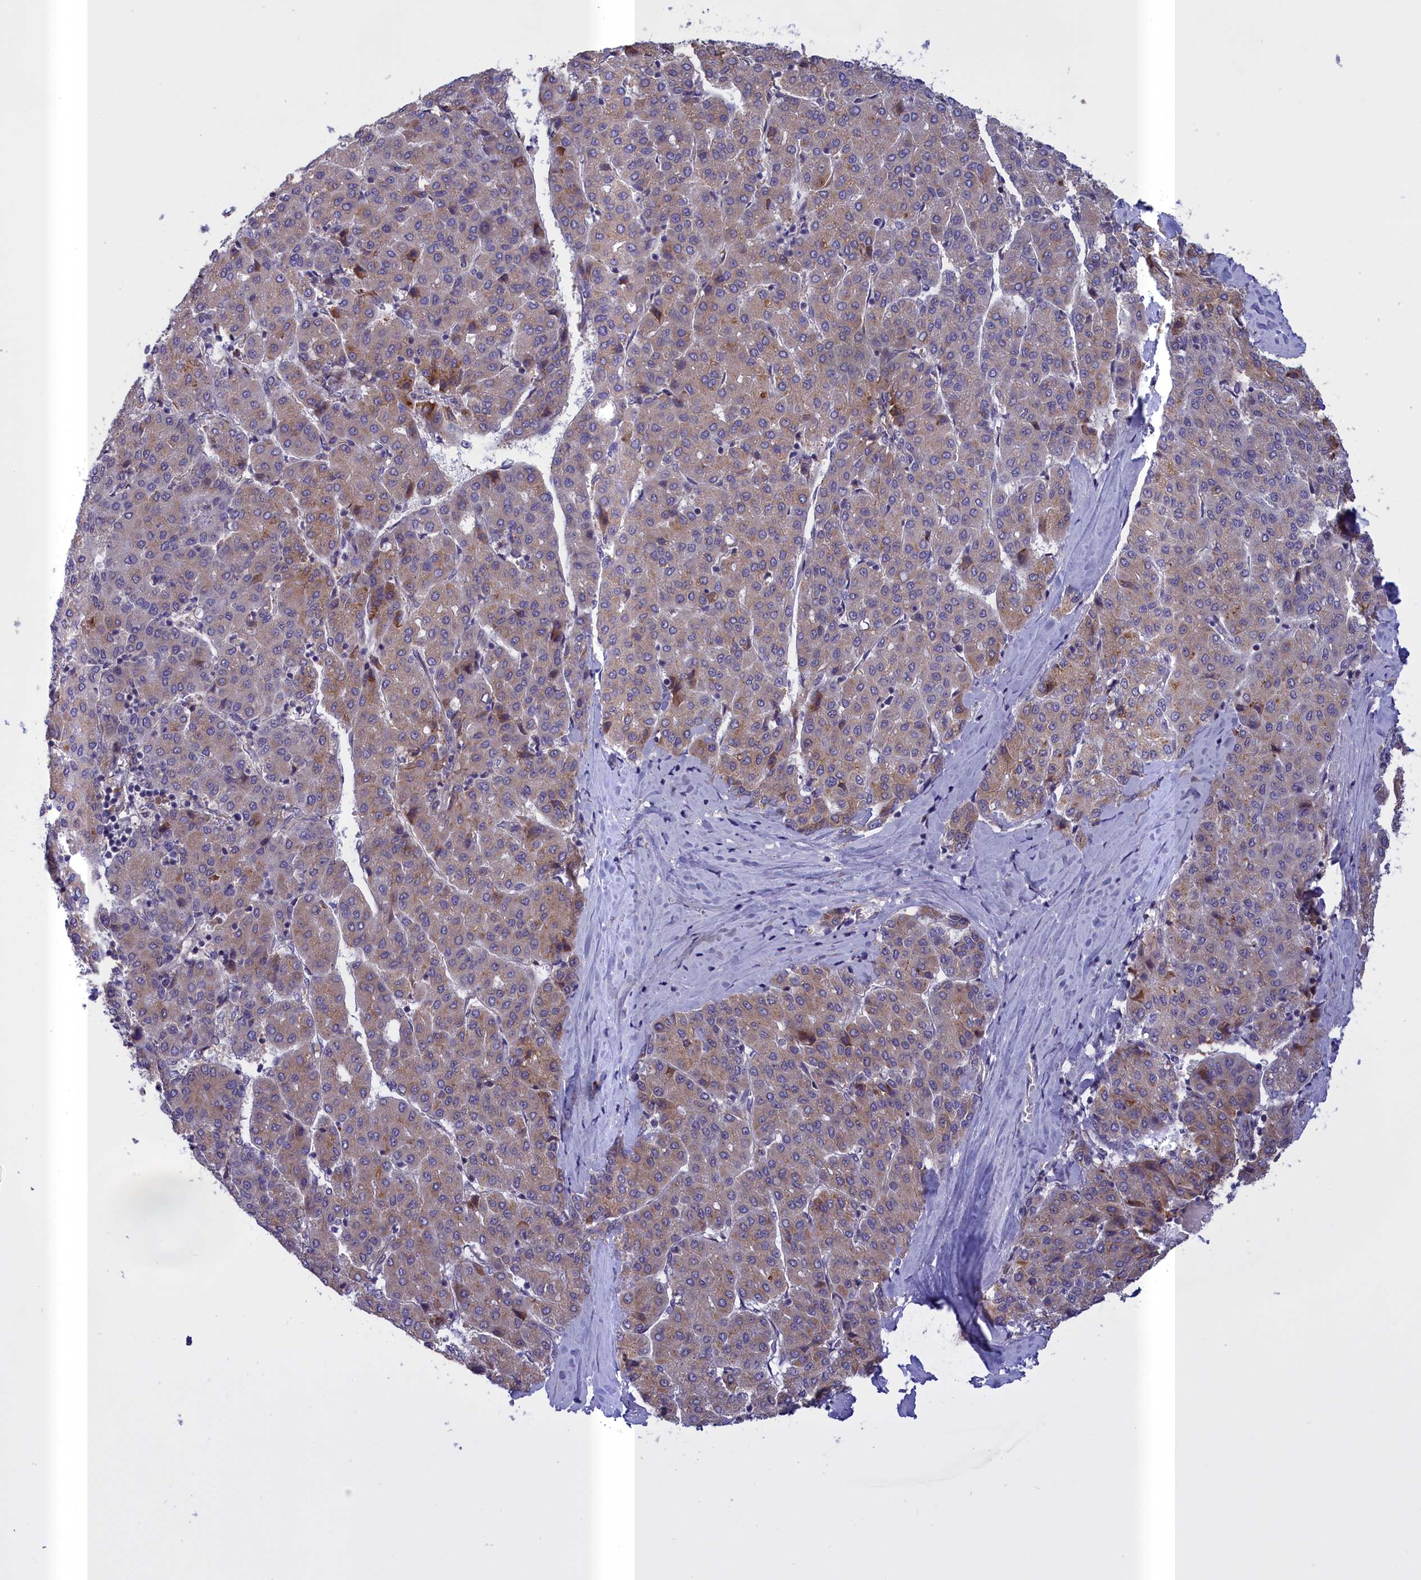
{"staining": {"intensity": "weak", "quantity": "25%-75%", "location": "cytoplasmic/membranous"}, "tissue": "liver cancer", "cell_type": "Tumor cells", "image_type": "cancer", "snomed": [{"axis": "morphology", "description": "Carcinoma, Hepatocellular, NOS"}, {"axis": "topography", "description": "Liver"}], "caption": "Liver cancer (hepatocellular carcinoma) stained with a protein marker exhibits weak staining in tumor cells.", "gene": "IGFALS", "patient": {"sex": "male", "age": 65}}